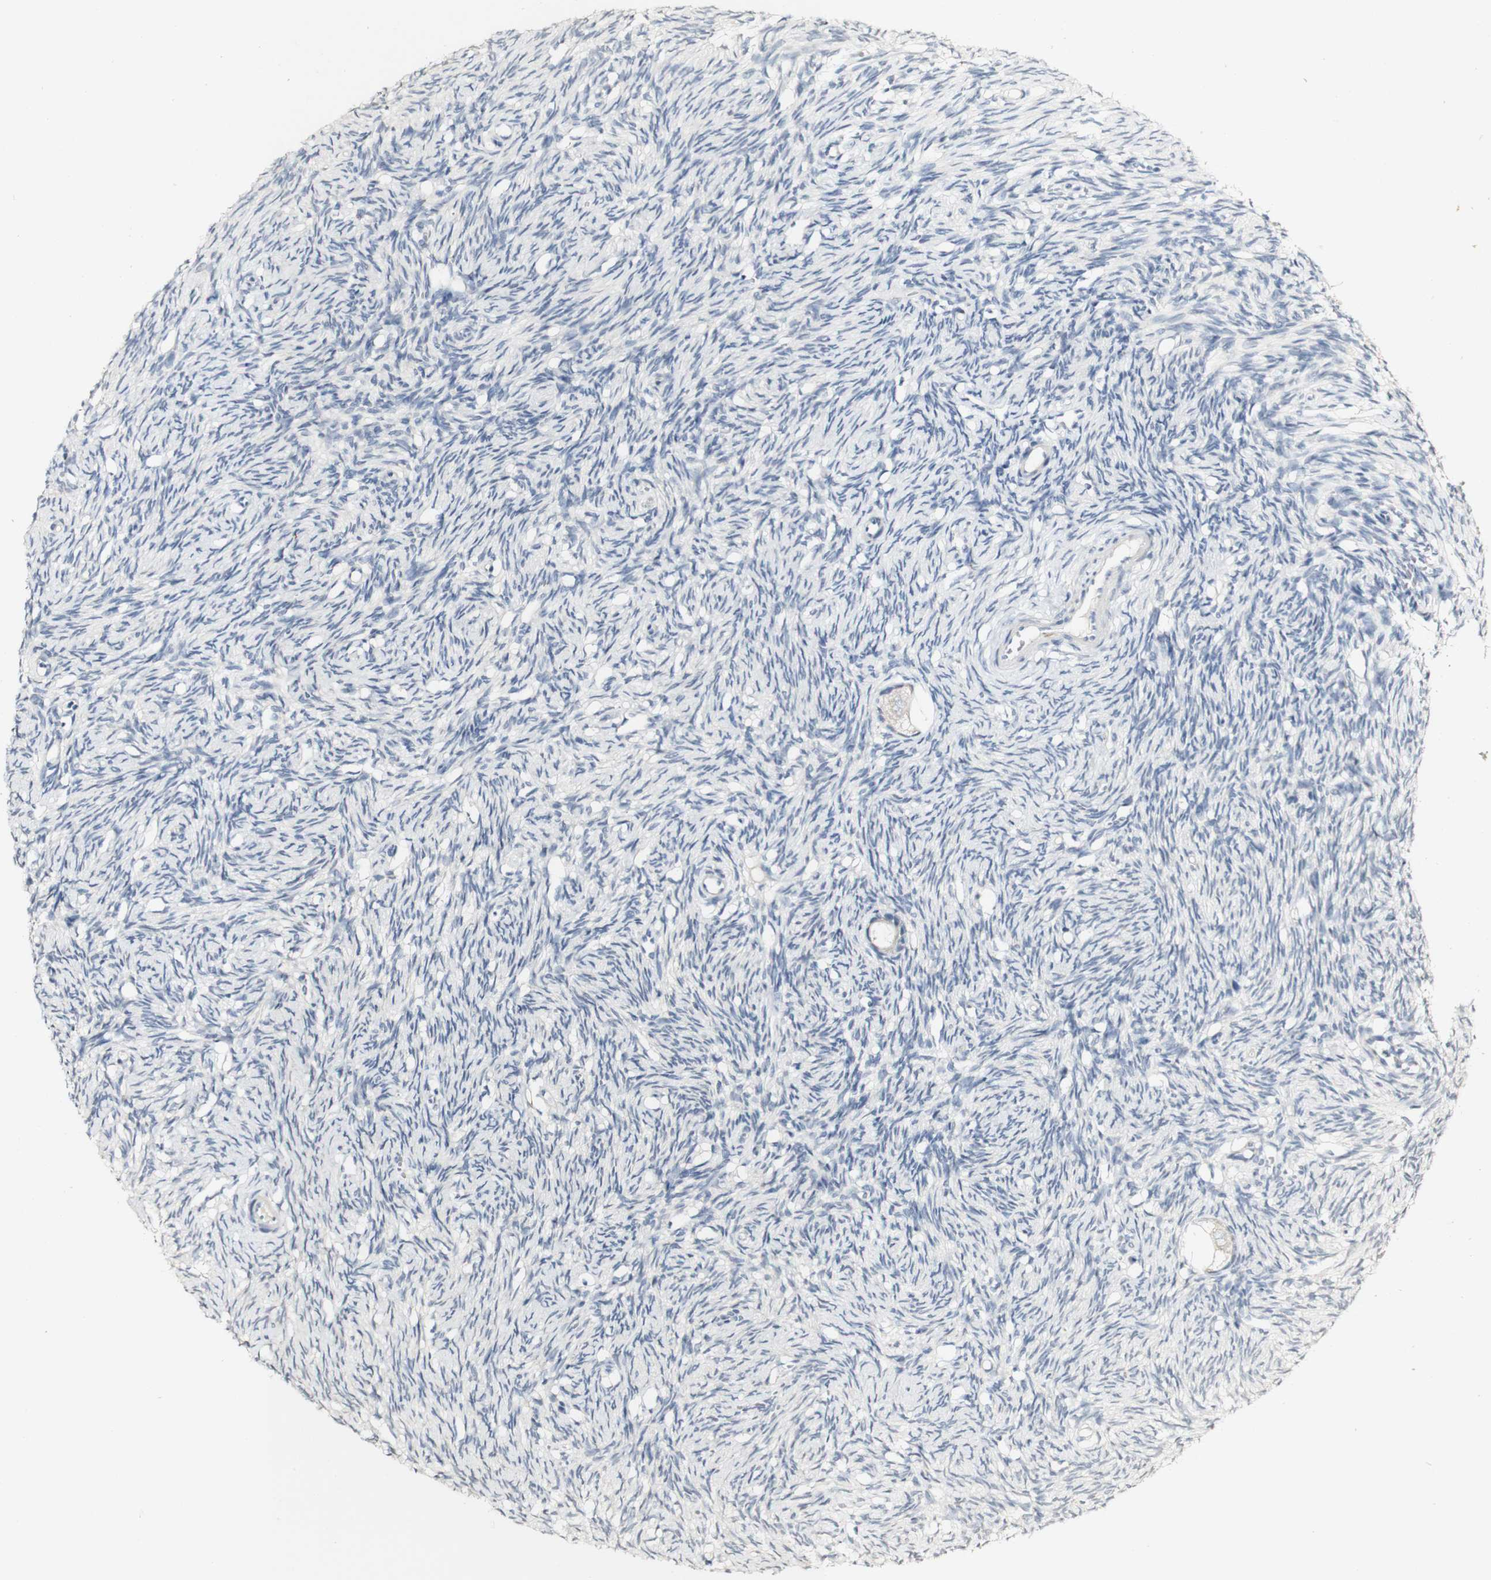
{"staining": {"intensity": "weak", "quantity": "<25%", "location": "cytoplasmic/membranous"}, "tissue": "ovary", "cell_type": "Follicle cells", "image_type": "normal", "snomed": [{"axis": "morphology", "description": "Normal tissue, NOS"}, {"axis": "topography", "description": "Ovary"}], "caption": "An immunohistochemistry (IHC) micrograph of unremarkable ovary is shown. There is no staining in follicle cells of ovary. Brightfield microscopy of IHC stained with DAB (brown) and hematoxylin (blue), captured at high magnification.", "gene": "FMO3", "patient": {"sex": "female", "age": 33}}